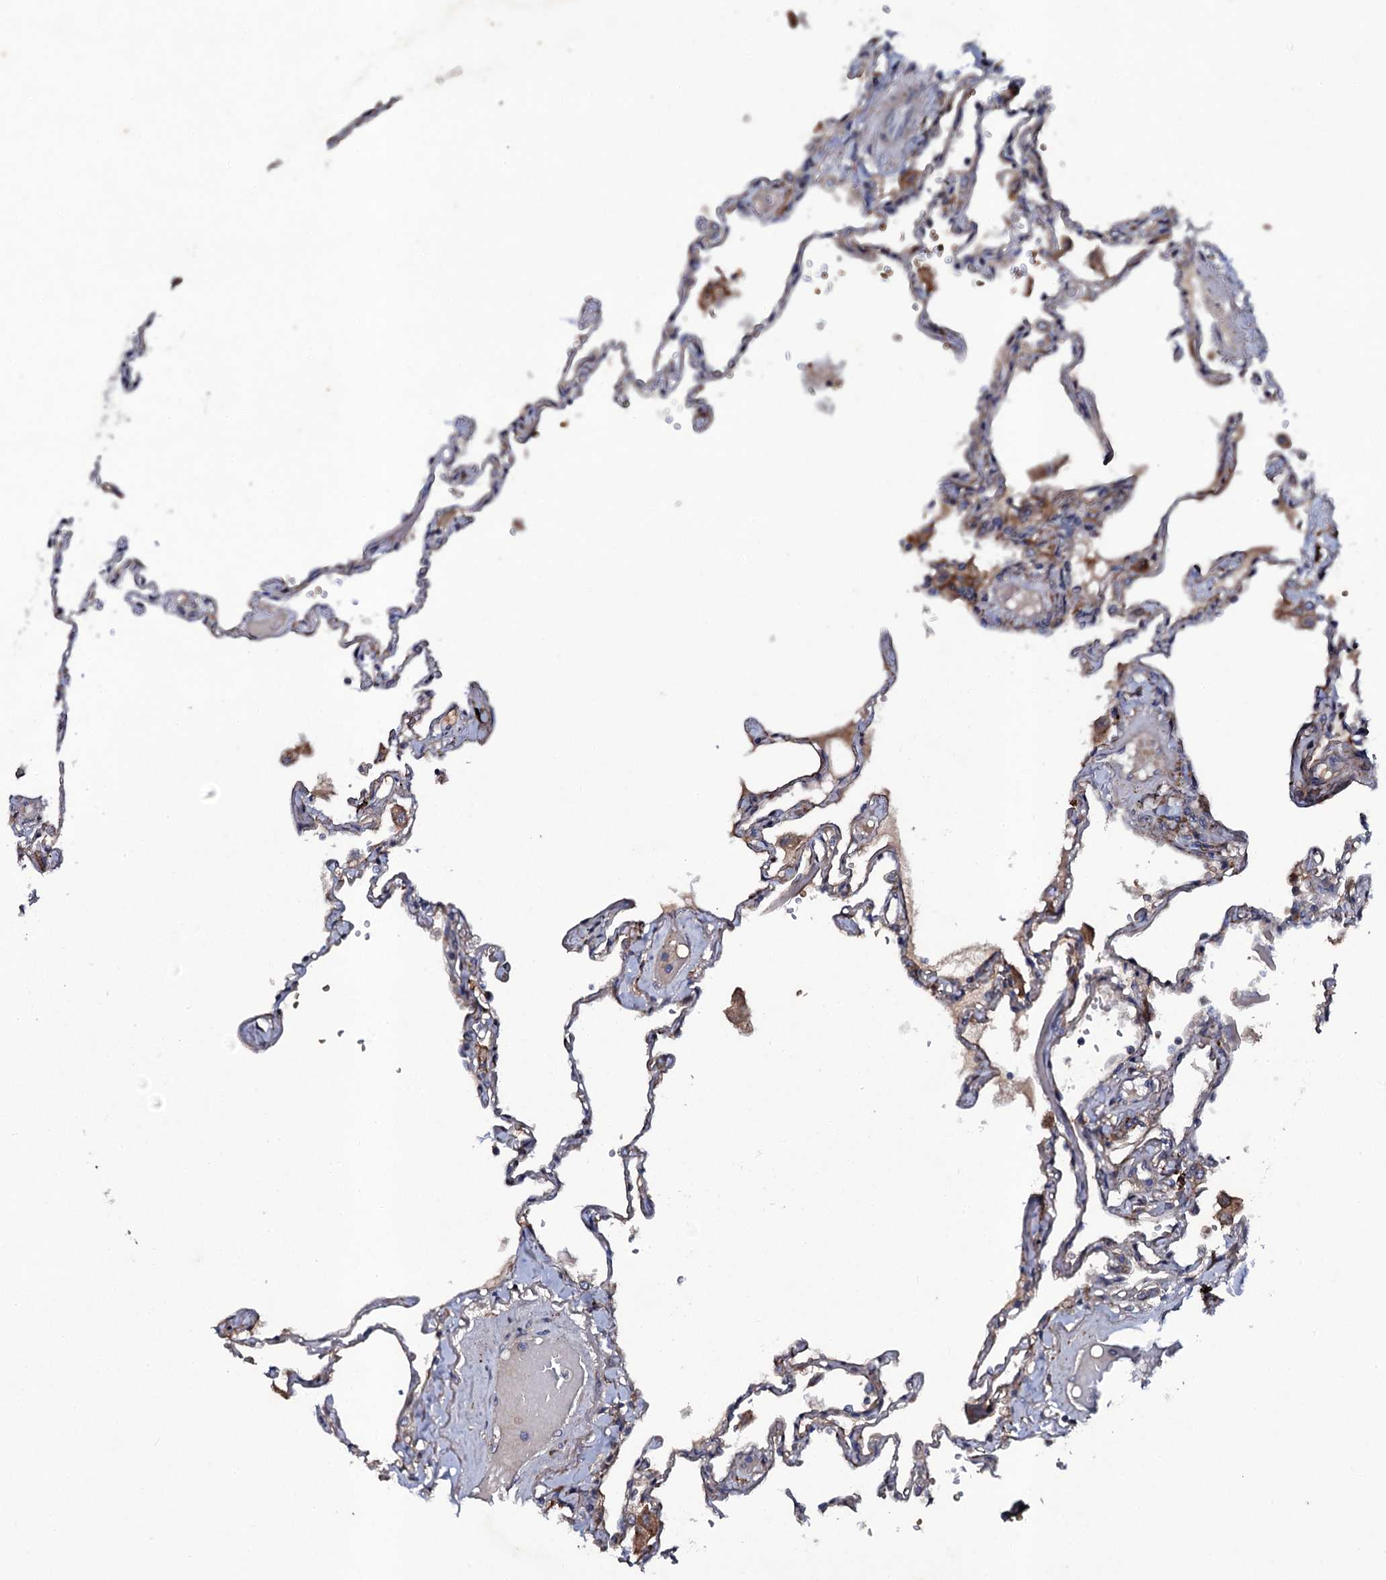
{"staining": {"intensity": "weak", "quantity": "<25%", "location": "cytoplasmic/membranous"}, "tissue": "lung", "cell_type": "Alveolar cells", "image_type": "normal", "snomed": [{"axis": "morphology", "description": "Normal tissue, NOS"}, {"axis": "topography", "description": "Lung"}], "caption": "Protein analysis of unremarkable lung displays no significant positivity in alveolar cells.", "gene": "LRRC28", "patient": {"sex": "female", "age": 67}}